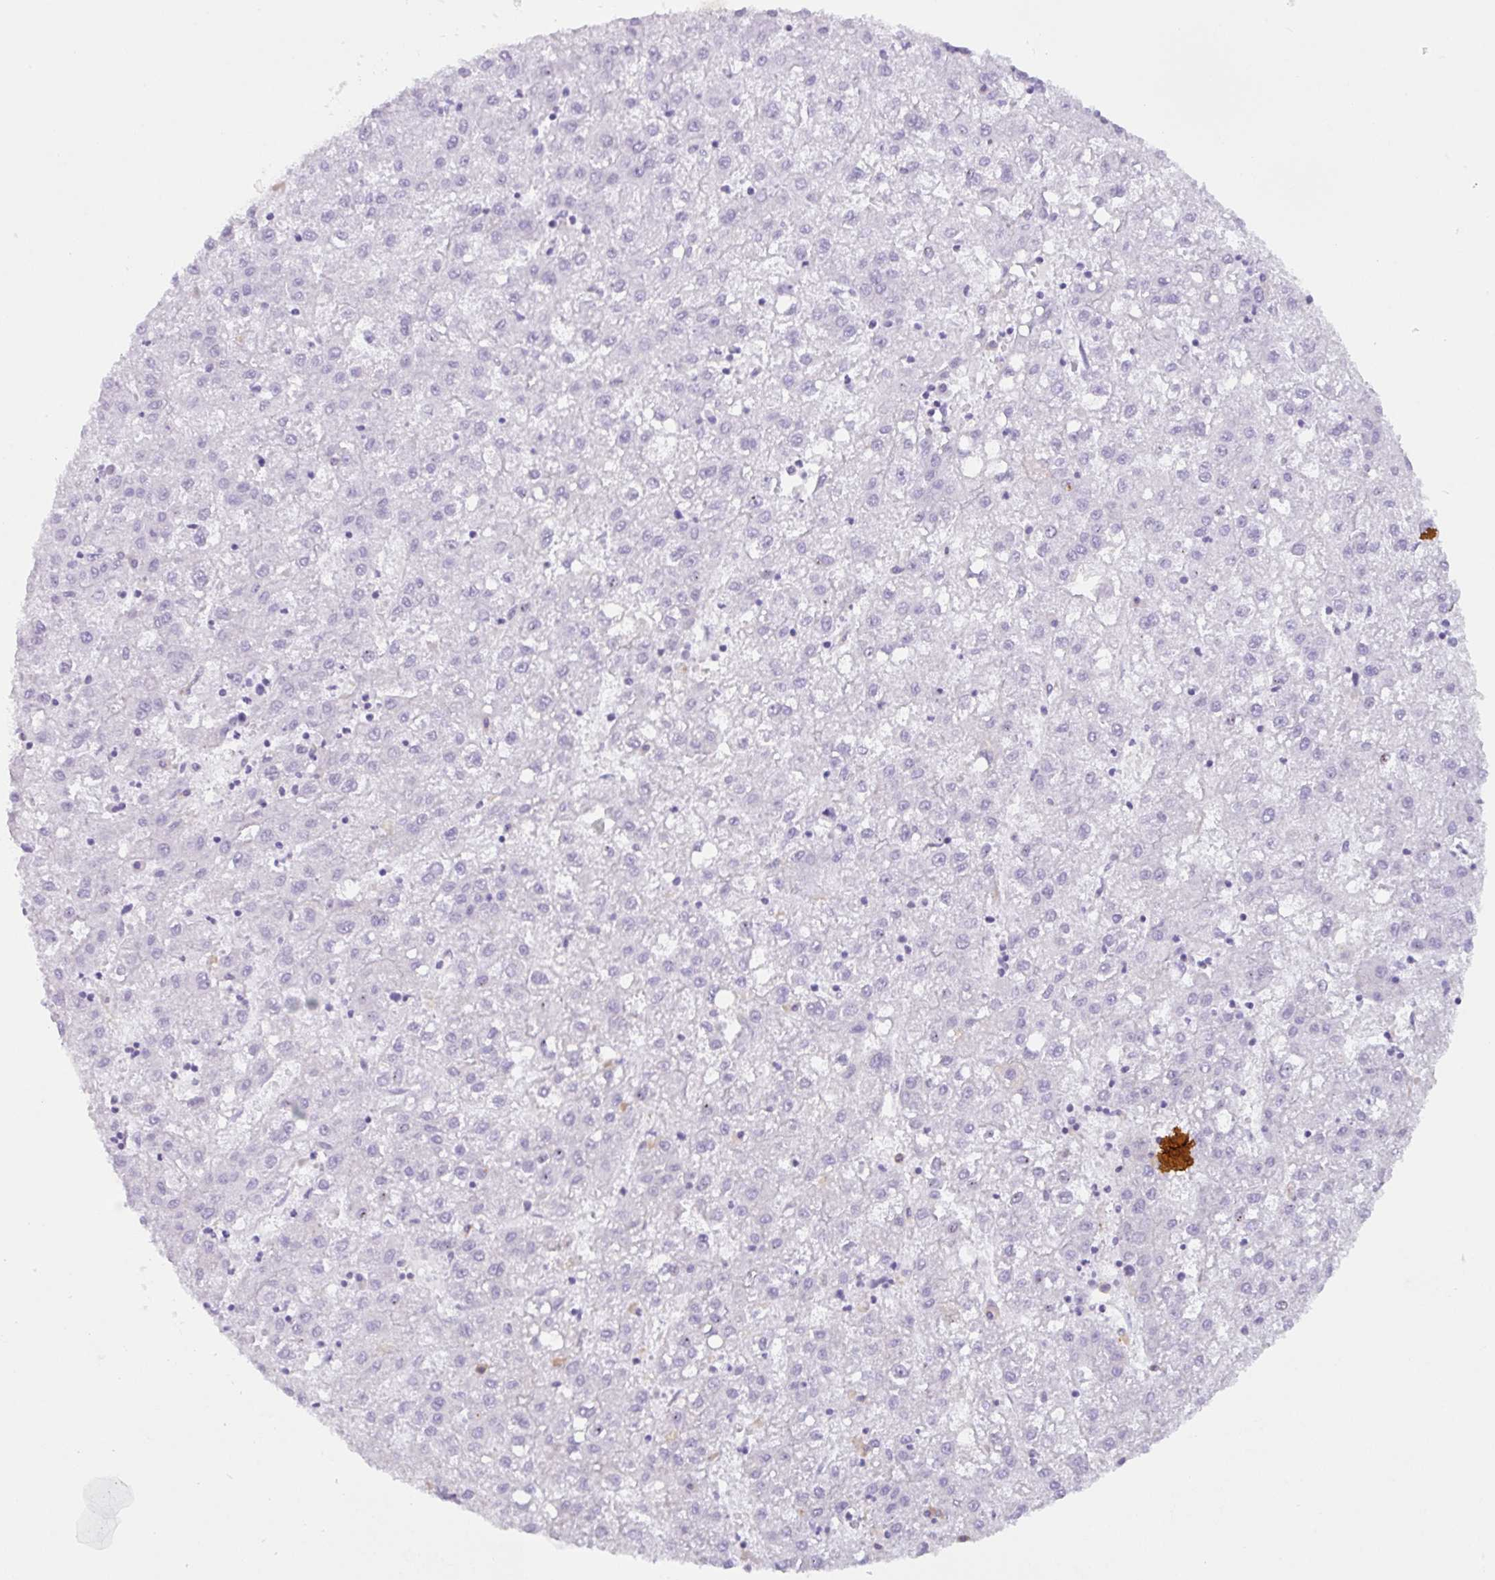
{"staining": {"intensity": "negative", "quantity": "none", "location": "none"}, "tissue": "liver cancer", "cell_type": "Tumor cells", "image_type": "cancer", "snomed": [{"axis": "morphology", "description": "Carcinoma, Hepatocellular, NOS"}, {"axis": "topography", "description": "Liver"}], "caption": "High magnification brightfield microscopy of hepatocellular carcinoma (liver) stained with DAB (3,3'-diaminobenzidine) (brown) and counterstained with hematoxylin (blue): tumor cells show no significant positivity.", "gene": "DOK4", "patient": {"sex": "male", "age": 72}}